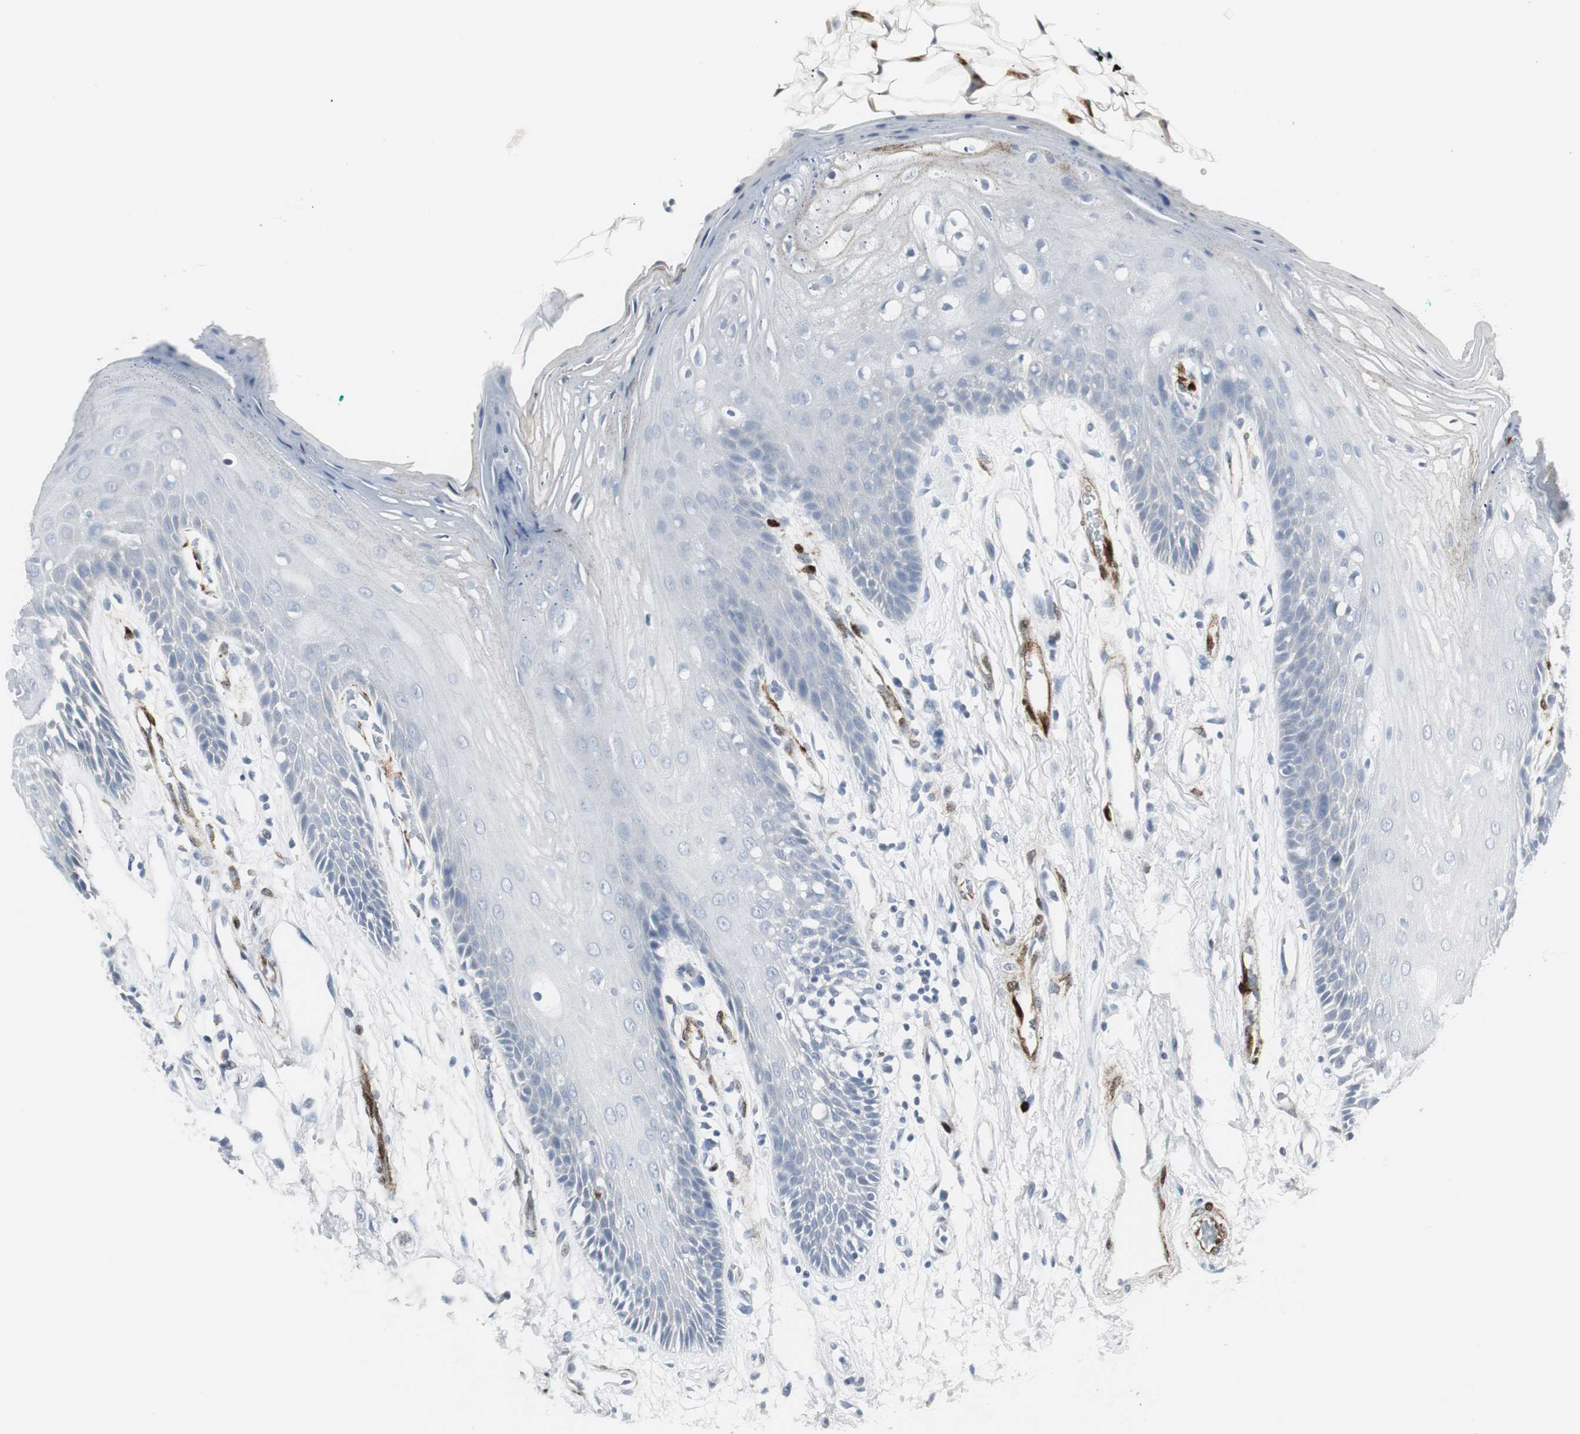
{"staining": {"intensity": "negative", "quantity": "none", "location": "none"}, "tissue": "oral mucosa", "cell_type": "Squamous epithelial cells", "image_type": "normal", "snomed": [{"axis": "morphology", "description": "Normal tissue, NOS"}, {"axis": "morphology", "description": "Squamous cell carcinoma, NOS"}, {"axis": "topography", "description": "Skeletal muscle"}, {"axis": "topography", "description": "Oral tissue"}, {"axis": "topography", "description": "Head-Neck"}], "caption": "IHC photomicrograph of normal oral mucosa: oral mucosa stained with DAB (3,3'-diaminobenzidine) exhibits no significant protein staining in squamous epithelial cells. Brightfield microscopy of immunohistochemistry (IHC) stained with DAB (3,3'-diaminobenzidine) (brown) and hematoxylin (blue), captured at high magnification.", "gene": "PPP1R14A", "patient": {"sex": "female", "age": 84}}